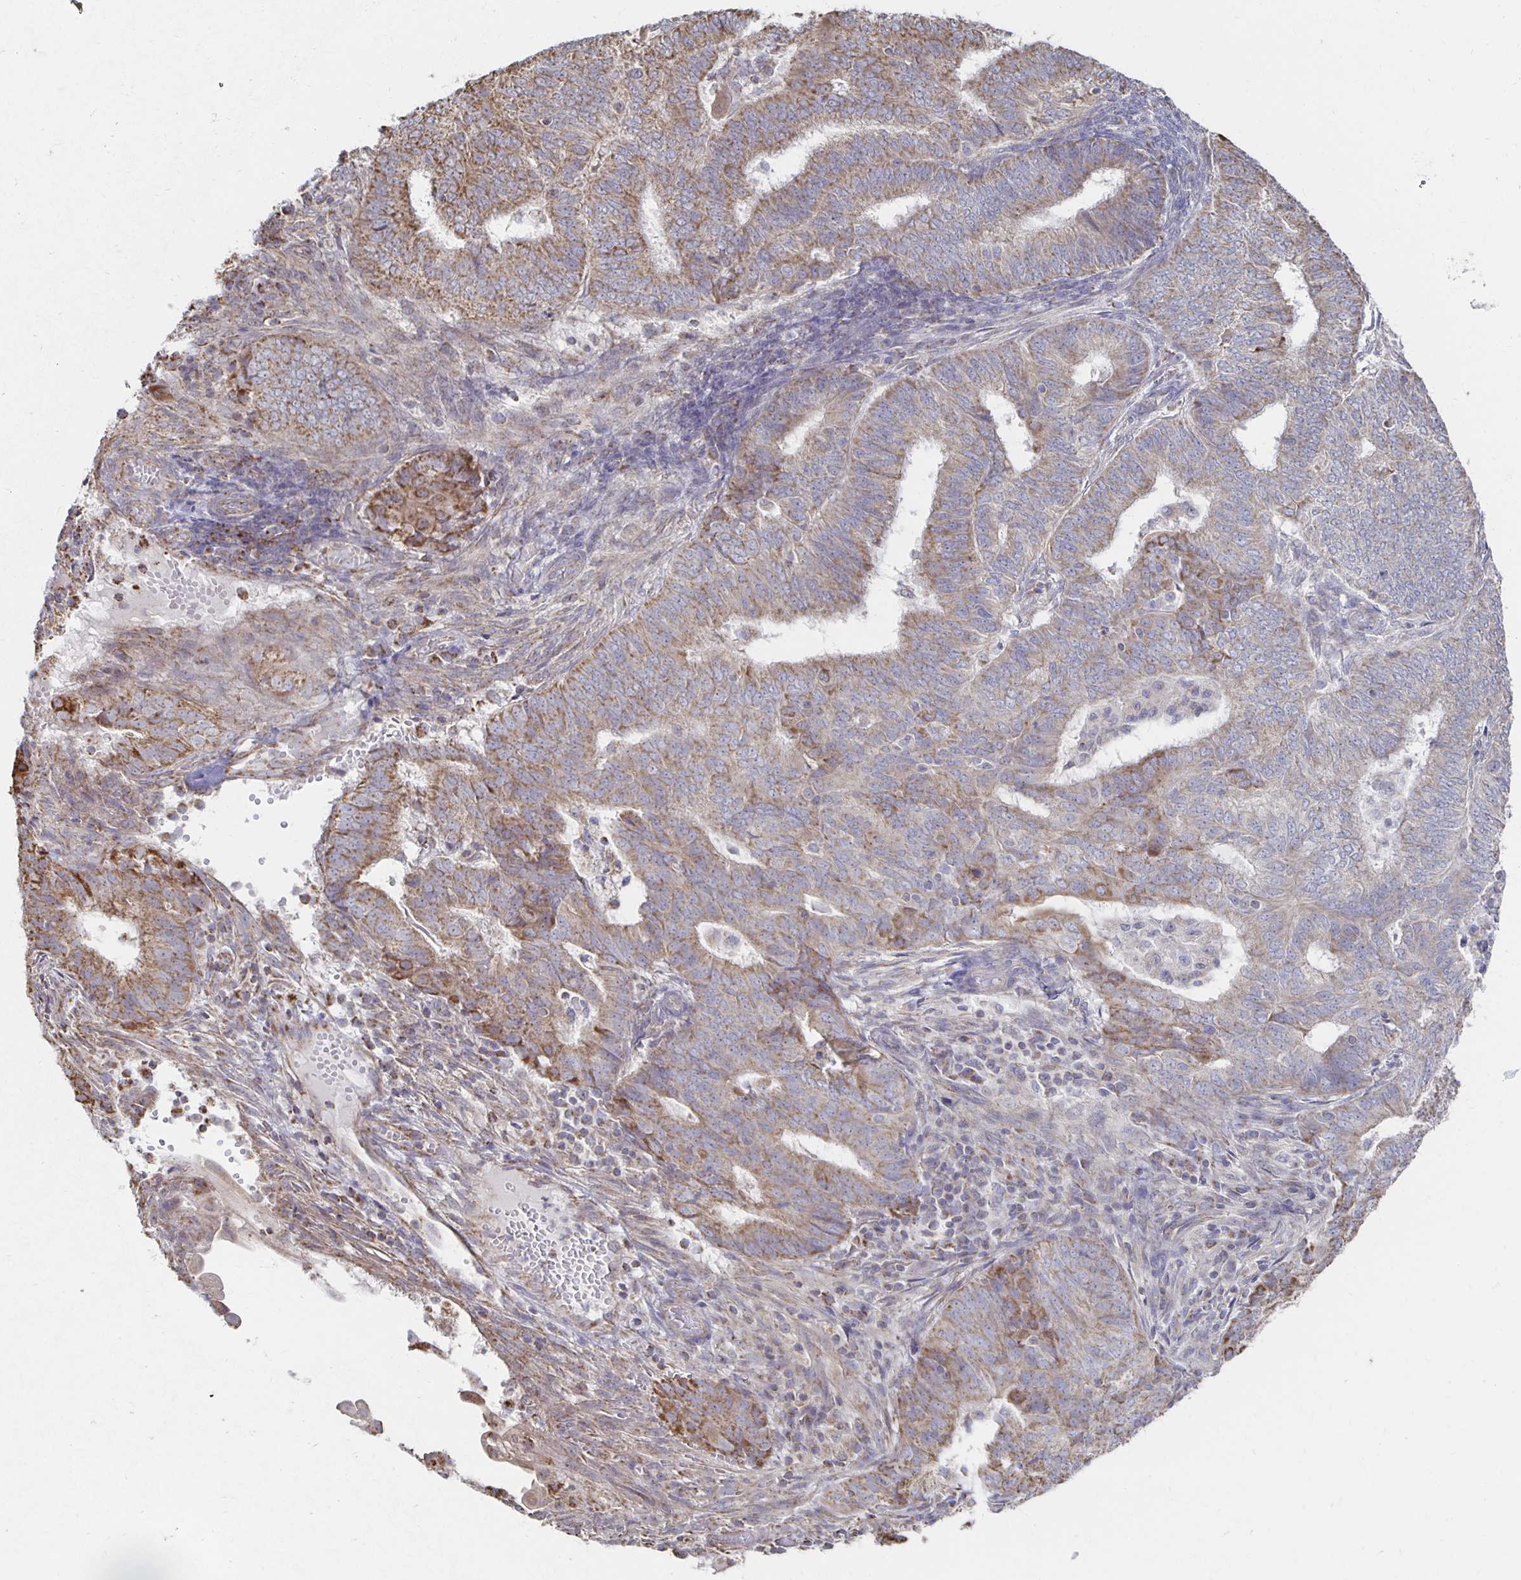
{"staining": {"intensity": "weak", "quantity": "25%-75%", "location": "cytoplasmic/membranous"}, "tissue": "endometrial cancer", "cell_type": "Tumor cells", "image_type": "cancer", "snomed": [{"axis": "morphology", "description": "Adenocarcinoma, NOS"}, {"axis": "topography", "description": "Endometrium"}], "caption": "Immunohistochemical staining of human endometrial adenocarcinoma exhibits low levels of weak cytoplasmic/membranous positivity in approximately 25%-75% of tumor cells.", "gene": "NKX2-8", "patient": {"sex": "female", "age": 62}}